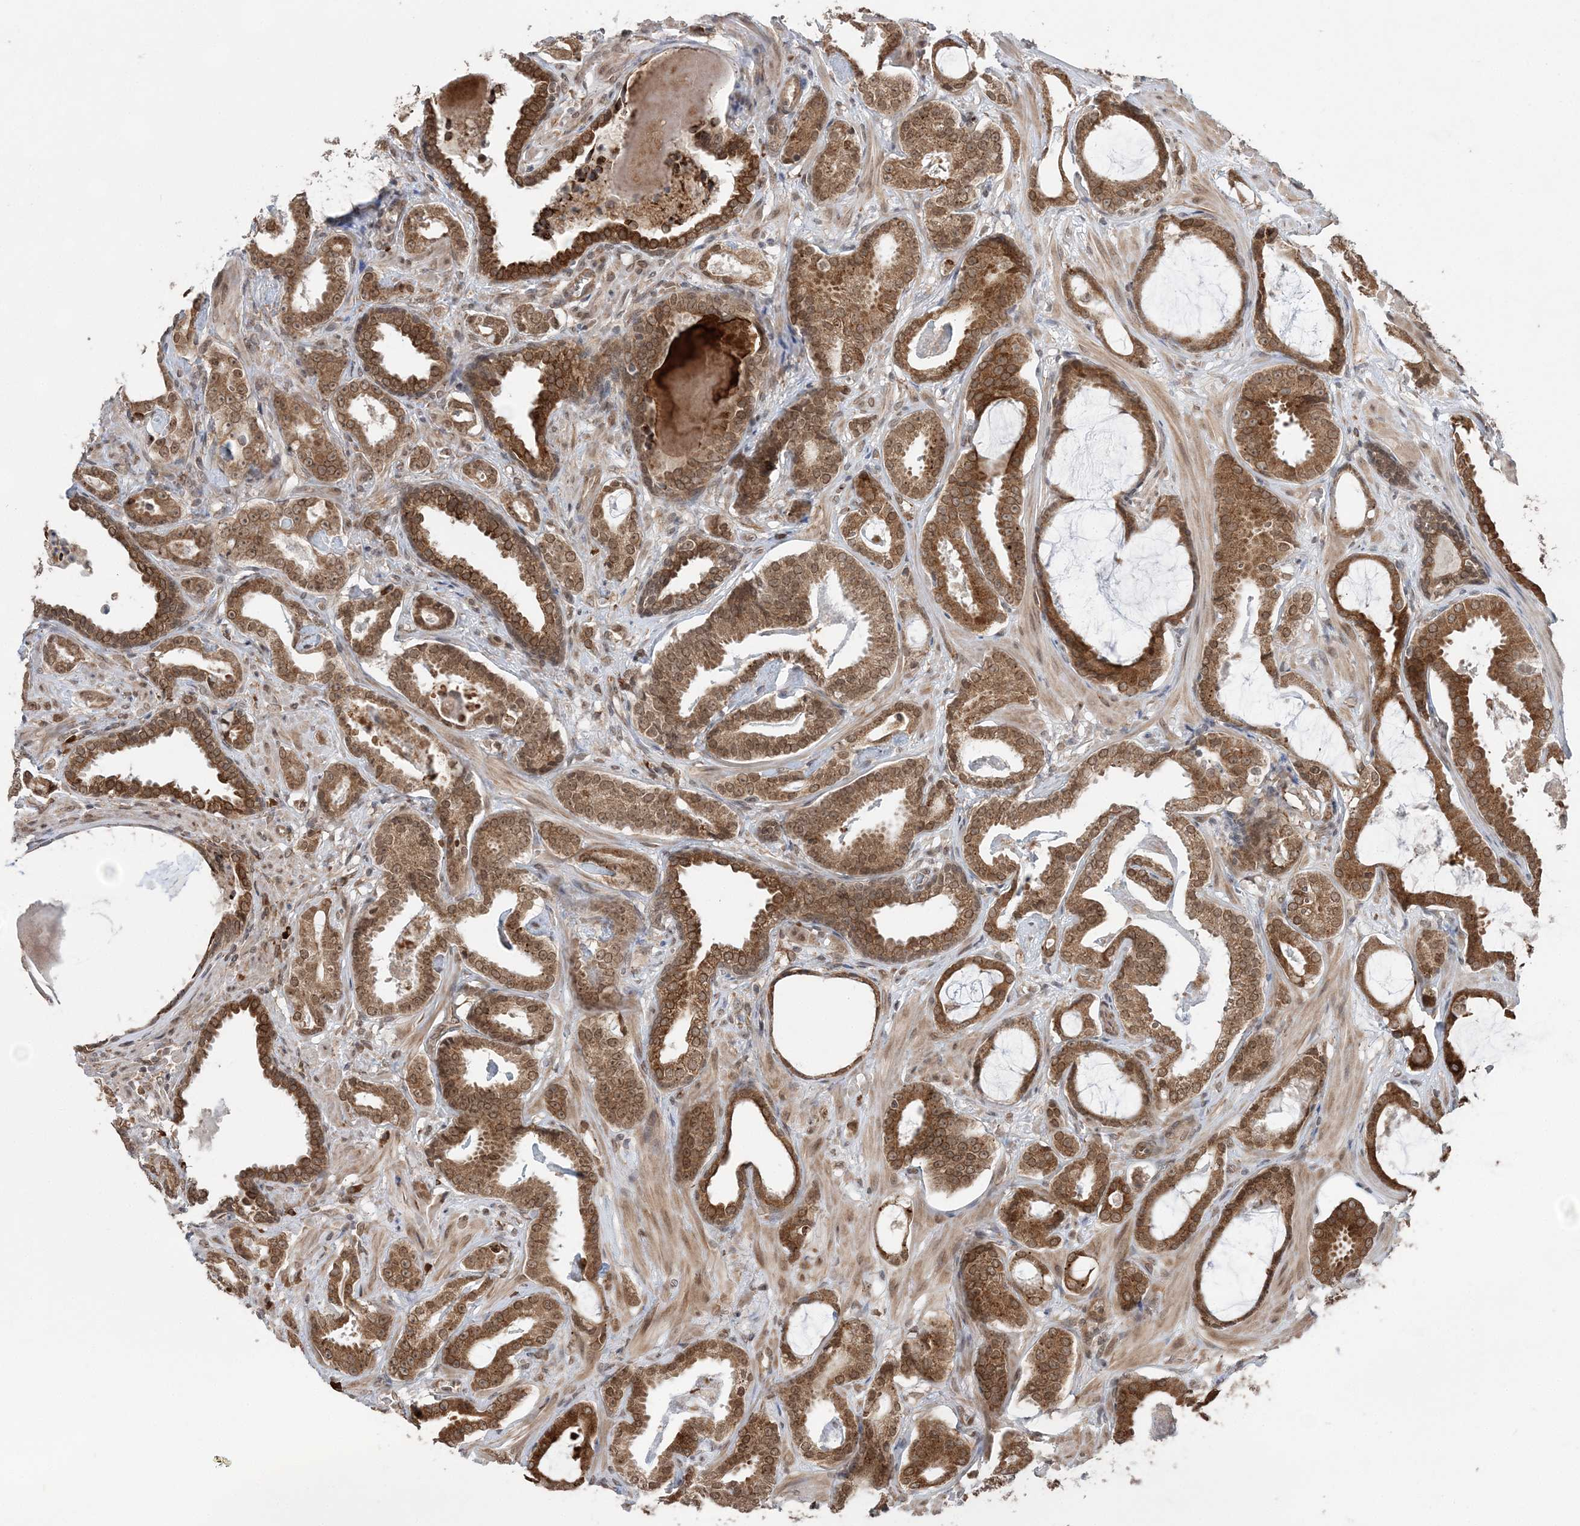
{"staining": {"intensity": "strong", "quantity": ">75%", "location": "cytoplasmic/membranous,nuclear"}, "tissue": "prostate cancer", "cell_type": "Tumor cells", "image_type": "cancer", "snomed": [{"axis": "morphology", "description": "Adenocarcinoma, Low grade"}, {"axis": "topography", "description": "Prostate"}], "caption": "Prostate cancer was stained to show a protein in brown. There is high levels of strong cytoplasmic/membranous and nuclear staining in about >75% of tumor cells. Immunohistochemistry stains the protein of interest in brown and the nuclei are stained blue.", "gene": "TMED10", "patient": {"sex": "male", "age": 53}}